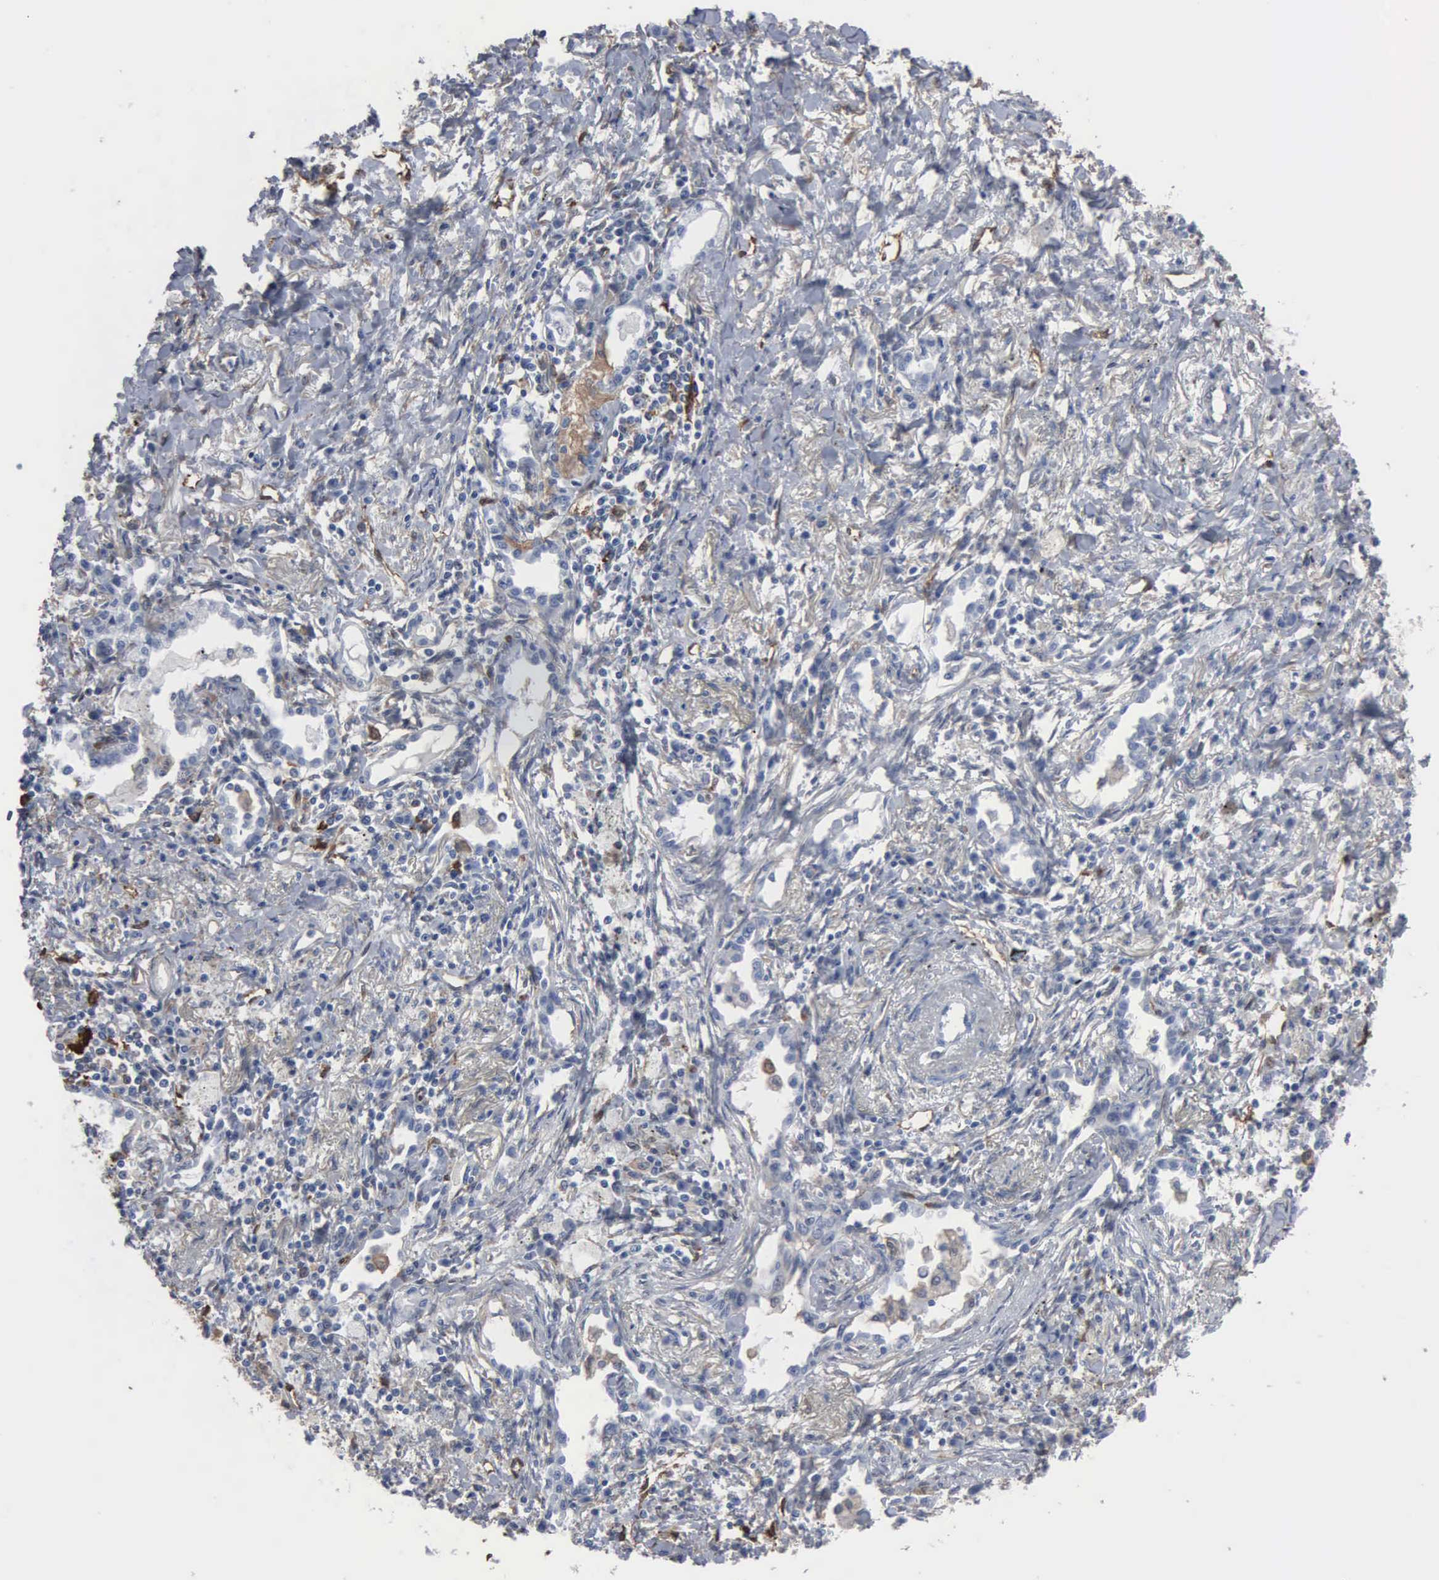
{"staining": {"intensity": "negative", "quantity": "none", "location": "none"}, "tissue": "lung cancer", "cell_type": "Tumor cells", "image_type": "cancer", "snomed": [{"axis": "morphology", "description": "Adenocarcinoma, NOS"}, {"axis": "topography", "description": "Lung"}], "caption": "Immunohistochemistry of adenocarcinoma (lung) shows no staining in tumor cells.", "gene": "FSCN1", "patient": {"sex": "male", "age": 60}}